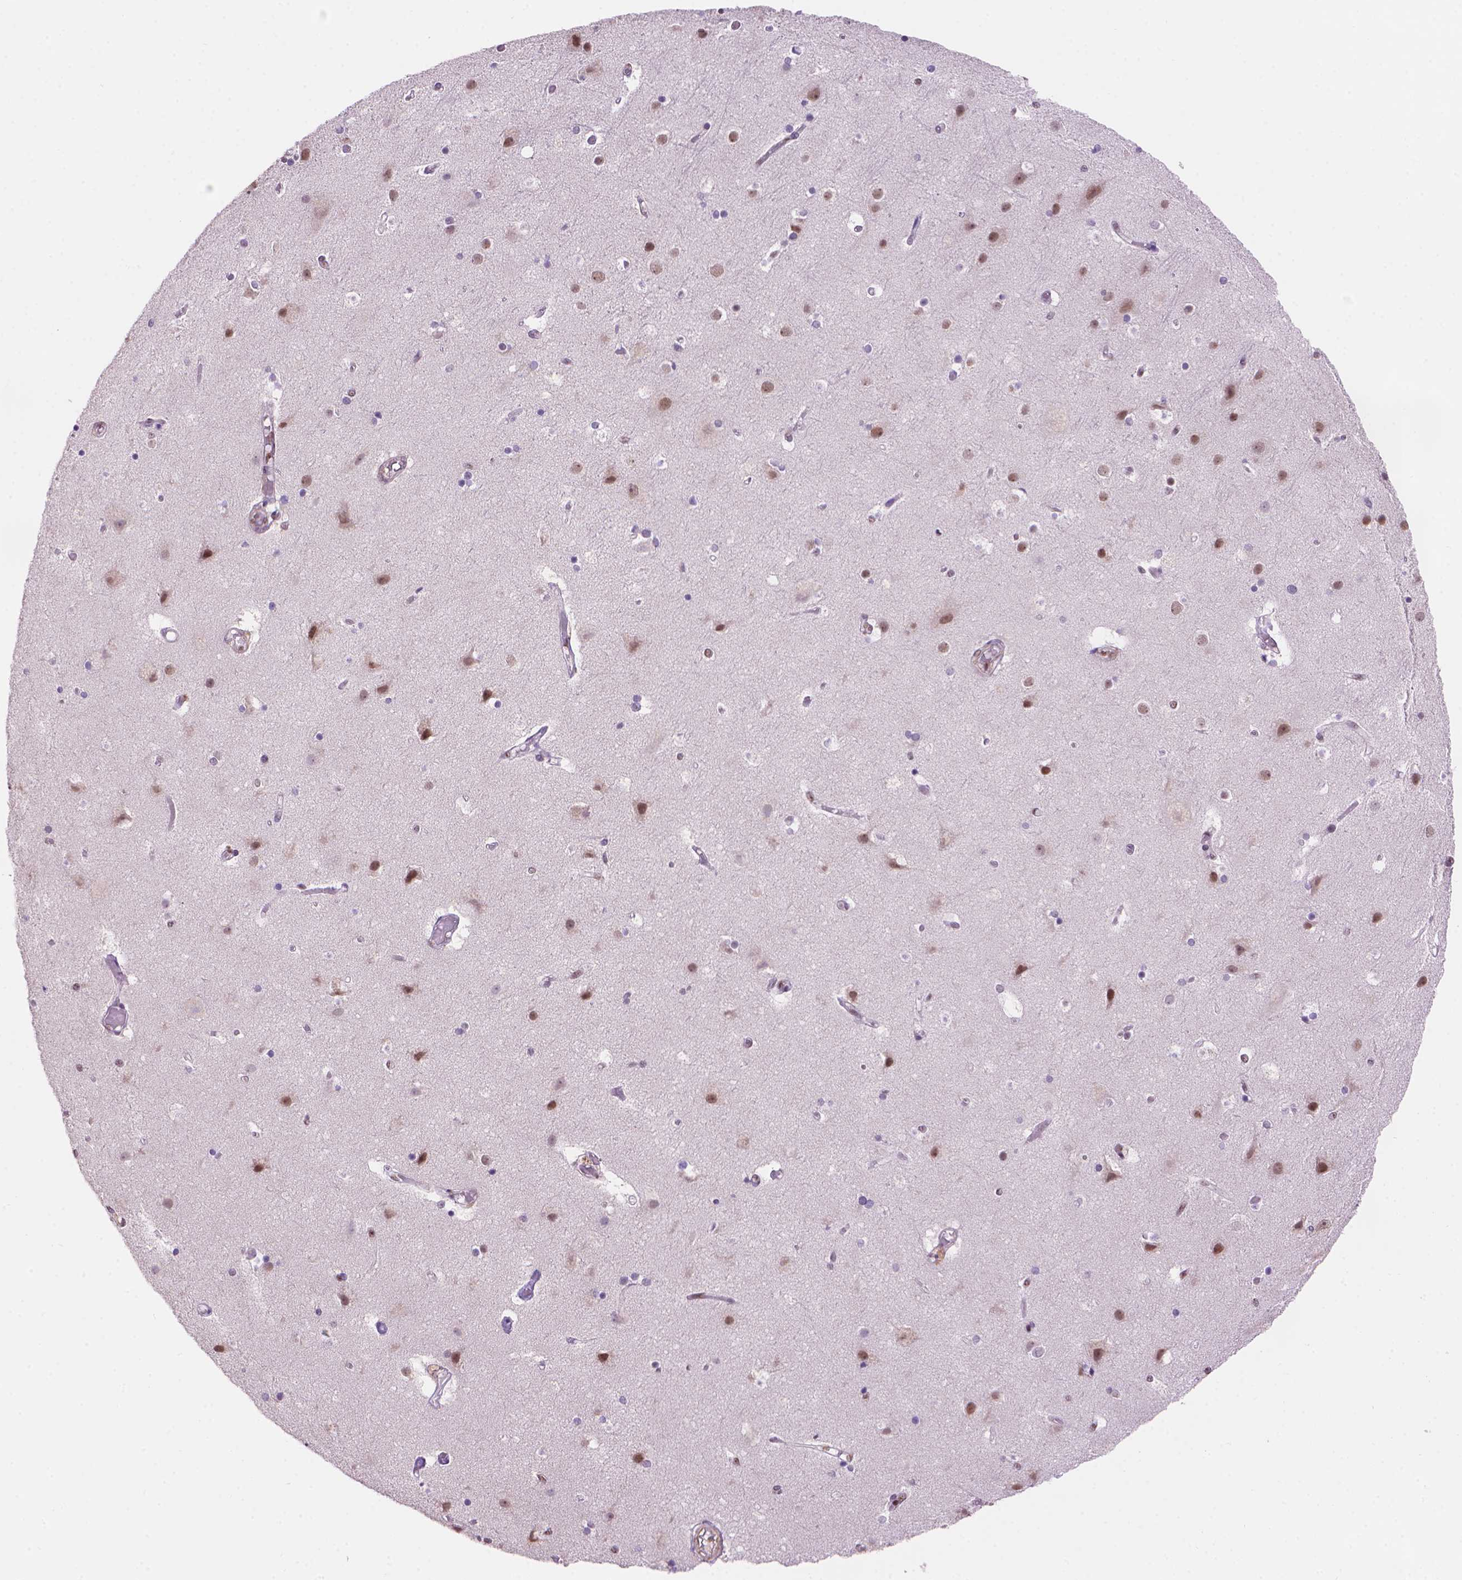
{"staining": {"intensity": "negative", "quantity": "none", "location": "none"}, "tissue": "cerebral cortex", "cell_type": "Endothelial cells", "image_type": "normal", "snomed": [{"axis": "morphology", "description": "Normal tissue, NOS"}, {"axis": "topography", "description": "Cerebral cortex"}], "caption": "Histopathology image shows no significant protein positivity in endothelial cells of normal cerebral cortex.", "gene": "UBN1", "patient": {"sex": "female", "age": 52}}